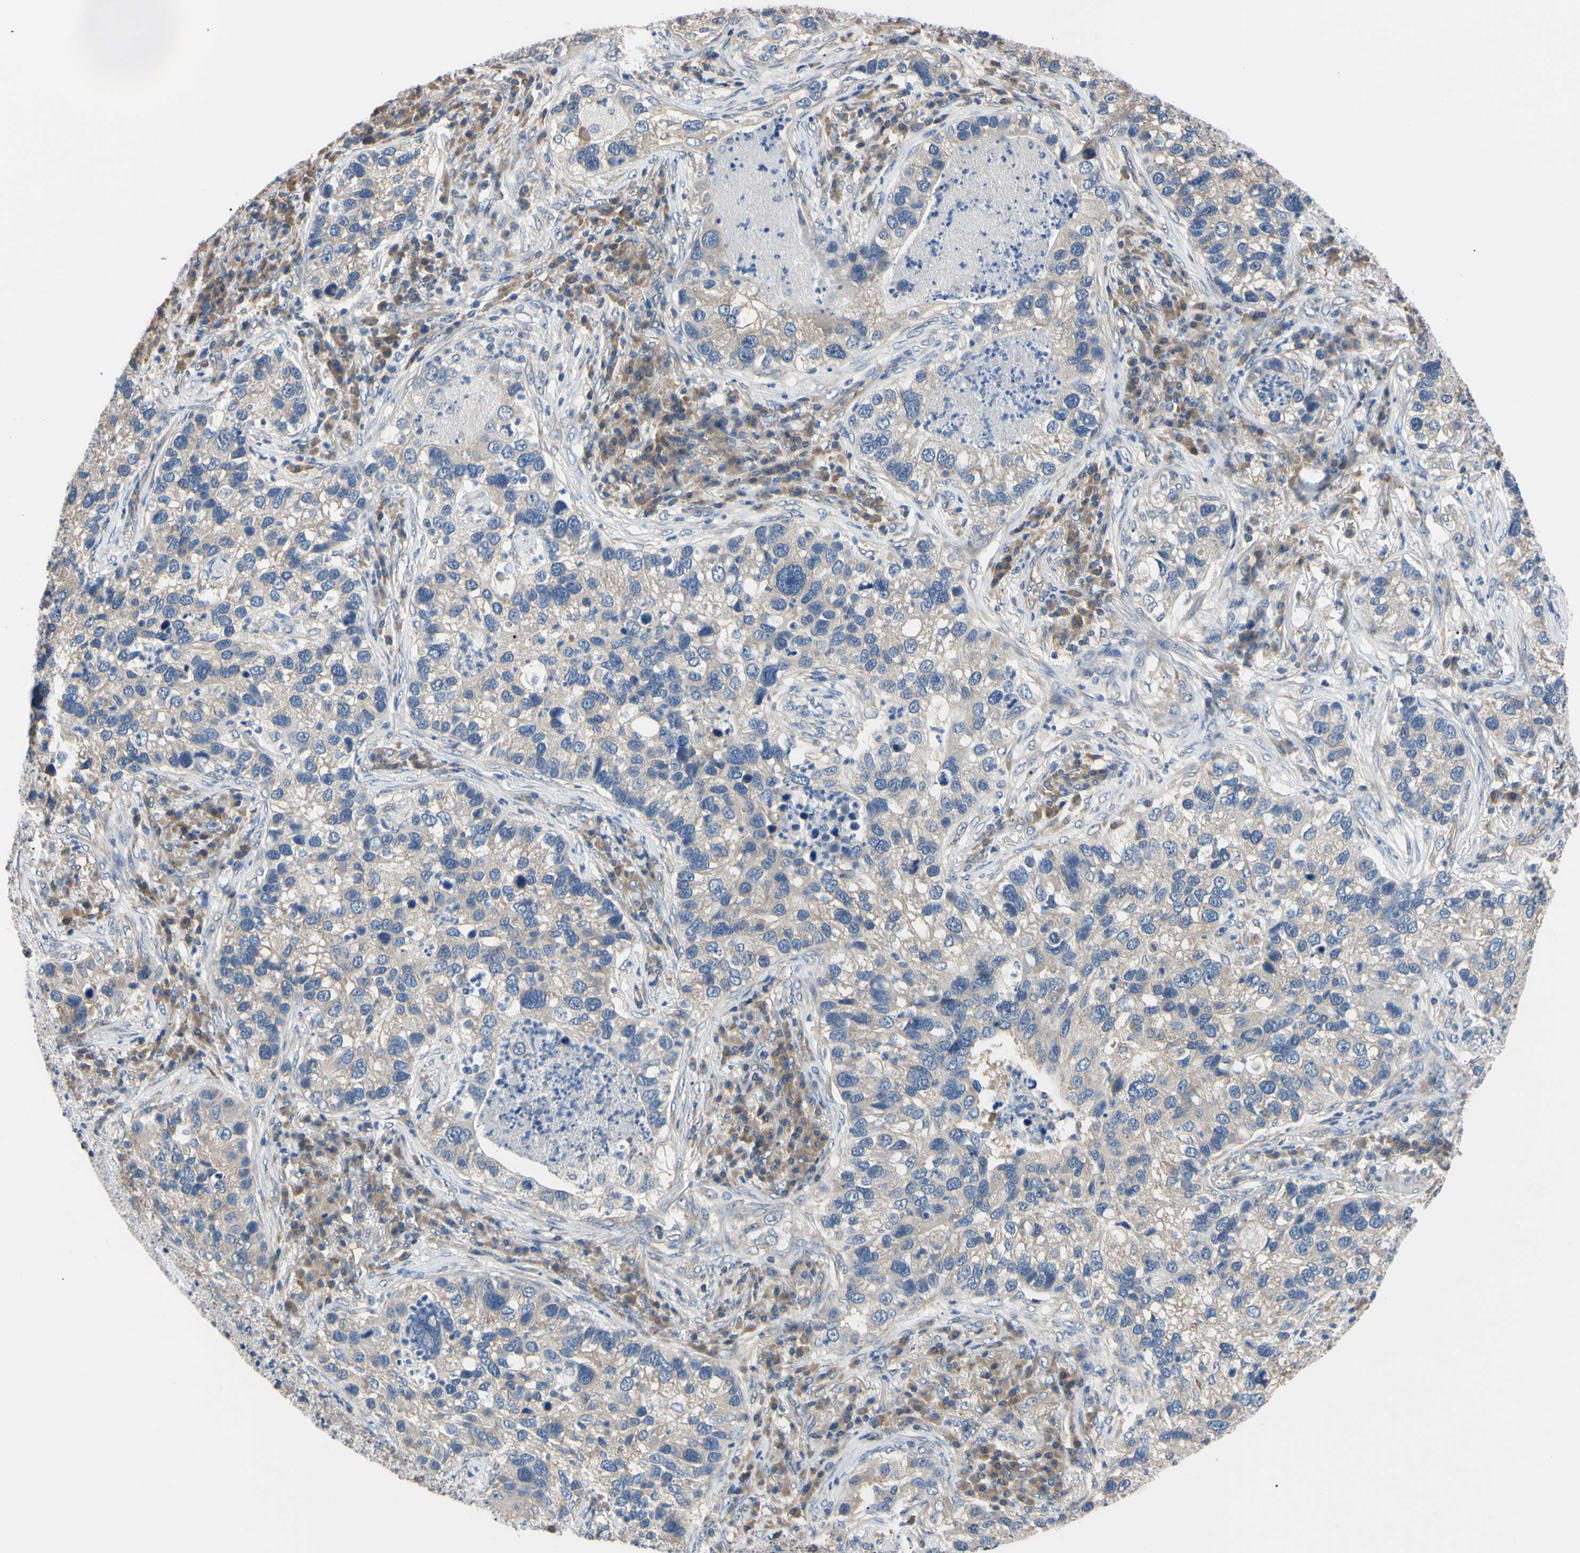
{"staining": {"intensity": "weak", "quantity": ">75%", "location": "cytoplasmic/membranous"}, "tissue": "lung cancer", "cell_type": "Tumor cells", "image_type": "cancer", "snomed": [{"axis": "morphology", "description": "Normal tissue, NOS"}, {"axis": "morphology", "description": "Adenocarcinoma, NOS"}, {"axis": "topography", "description": "Bronchus"}, {"axis": "topography", "description": "Lung"}], "caption": "Lung cancer (adenocarcinoma) stained with DAB immunohistochemistry reveals low levels of weak cytoplasmic/membranous positivity in approximately >75% of tumor cells.", "gene": "RARS1", "patient": {"sex": "male", "age": 54}}